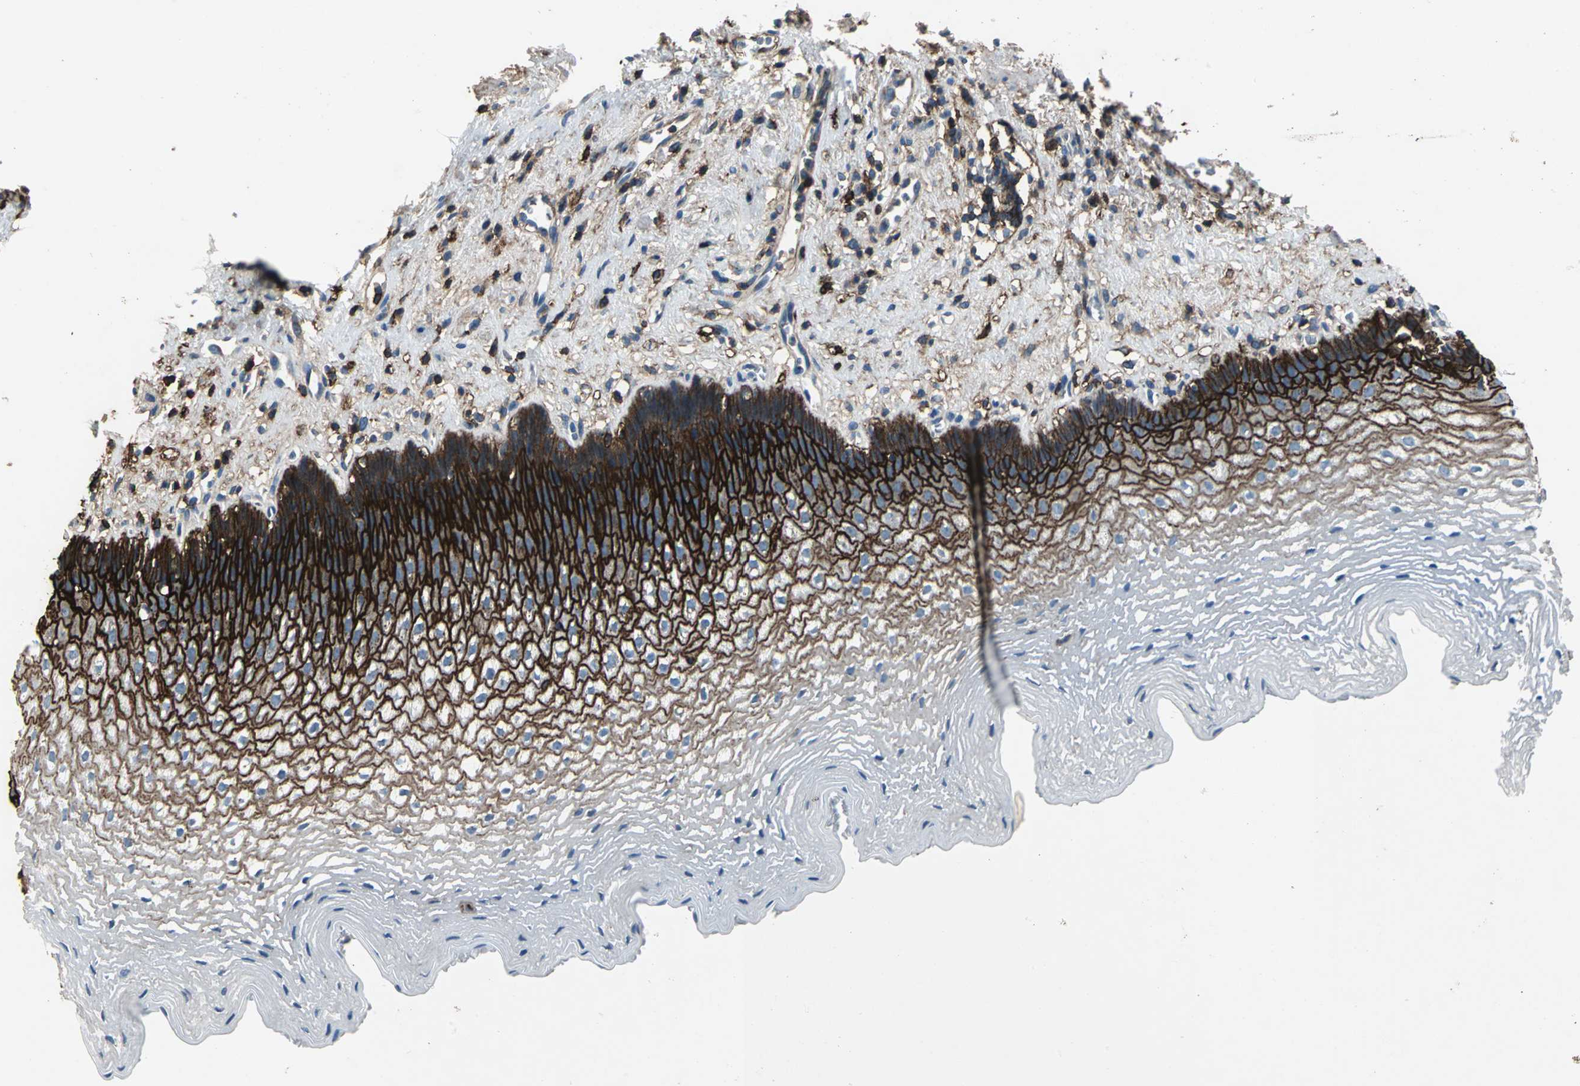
{"staining": {"intensity": "strong", "quantity": "25%-75%", "location": "cytoplasmic/membranous"}, "tissue": "esophagus", "cell_type": "Squamous epithelial cells", "image_type": "normal", "snomed": [{"axis": "morphology", "description": "Normal tissue, NOS"}, {"axis": "topography", "description": "Esophagus"}], "caption": "DAB (3,3'-diaminobenzidine) immunohistochemical staining of benign human esophagus reveals strong cytoplasmic/membranous protein positivity in approximately 25%-75% of squamous epithelial cells. The protein of interest is stained brown, and the nuclei are stained in blue (DAB IHC with brightfield microscopy, high magnification).", "gene": "CD44", "patient": {"sex": "female", "age": 70}}